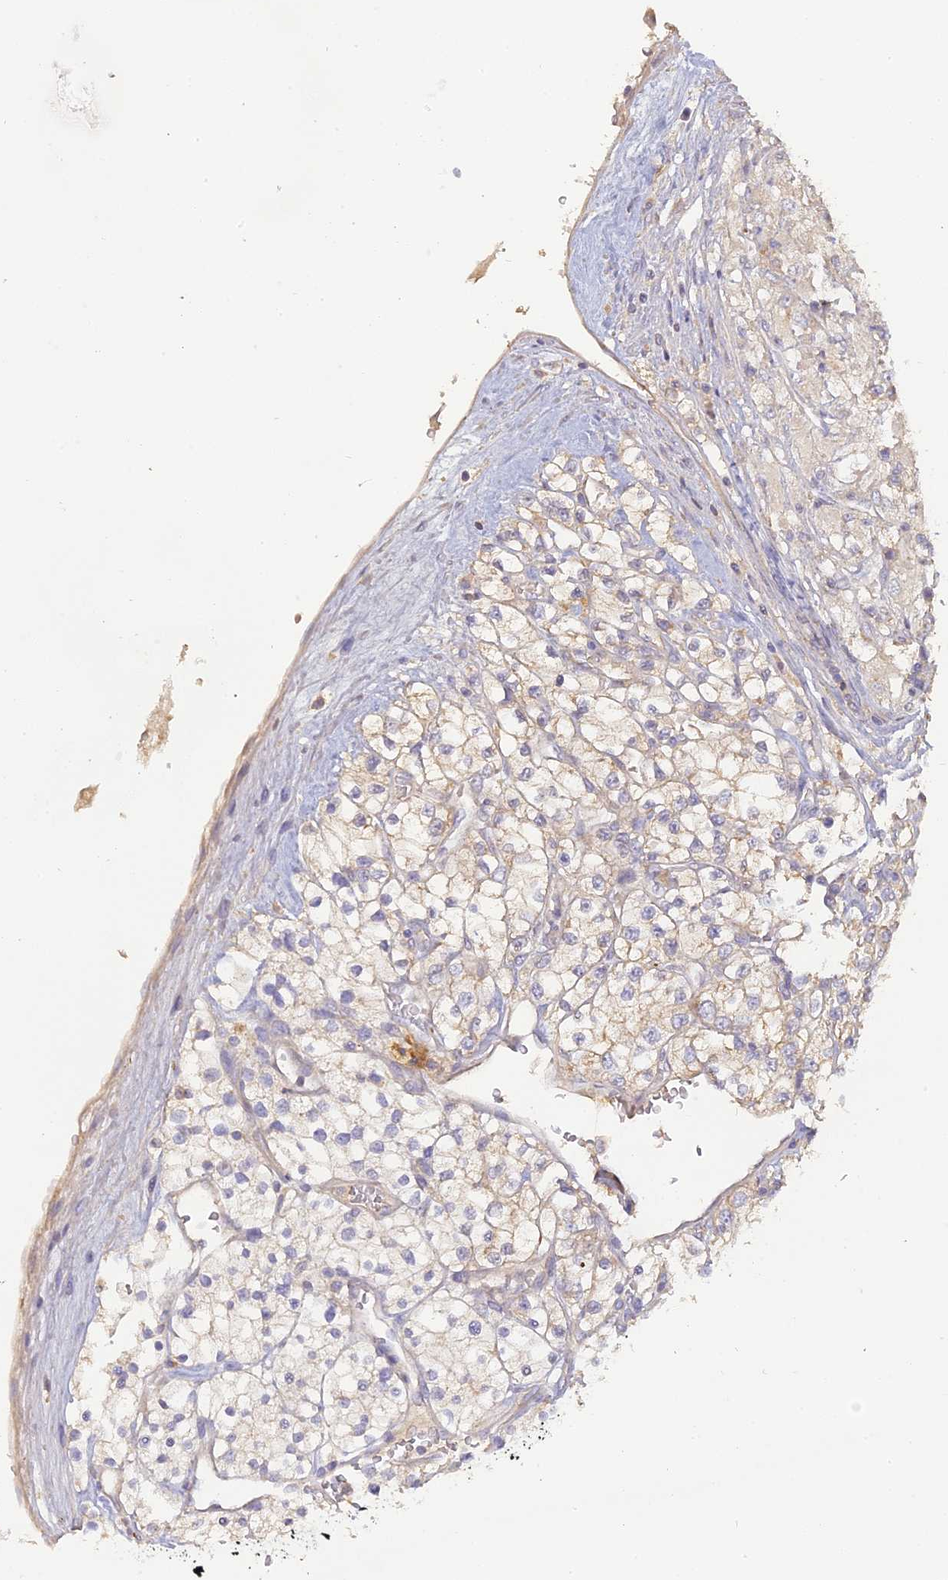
{"staining": {"intensity": "weak", "quantity": "<25%", "location": "cytoplasmic/membranous"}, "tissue": "renal cancer", "cell_type": "Tumor cells", "image_type": "cancer", "snomed": [{"axis": "morphology", "description": "Adenocarcinoma, NOS"}, {"axis": "topography", "description": "Kidney"}], "caption": "Immunohistochemistry (IHC) image of human renal adenocarcinoma stained for a protein (brown), which displays no positivity in tumor cells. Nuclei are stained in blue.", "gene": "SFT2D2", "patient": {"sex": "male", "age": 80}}